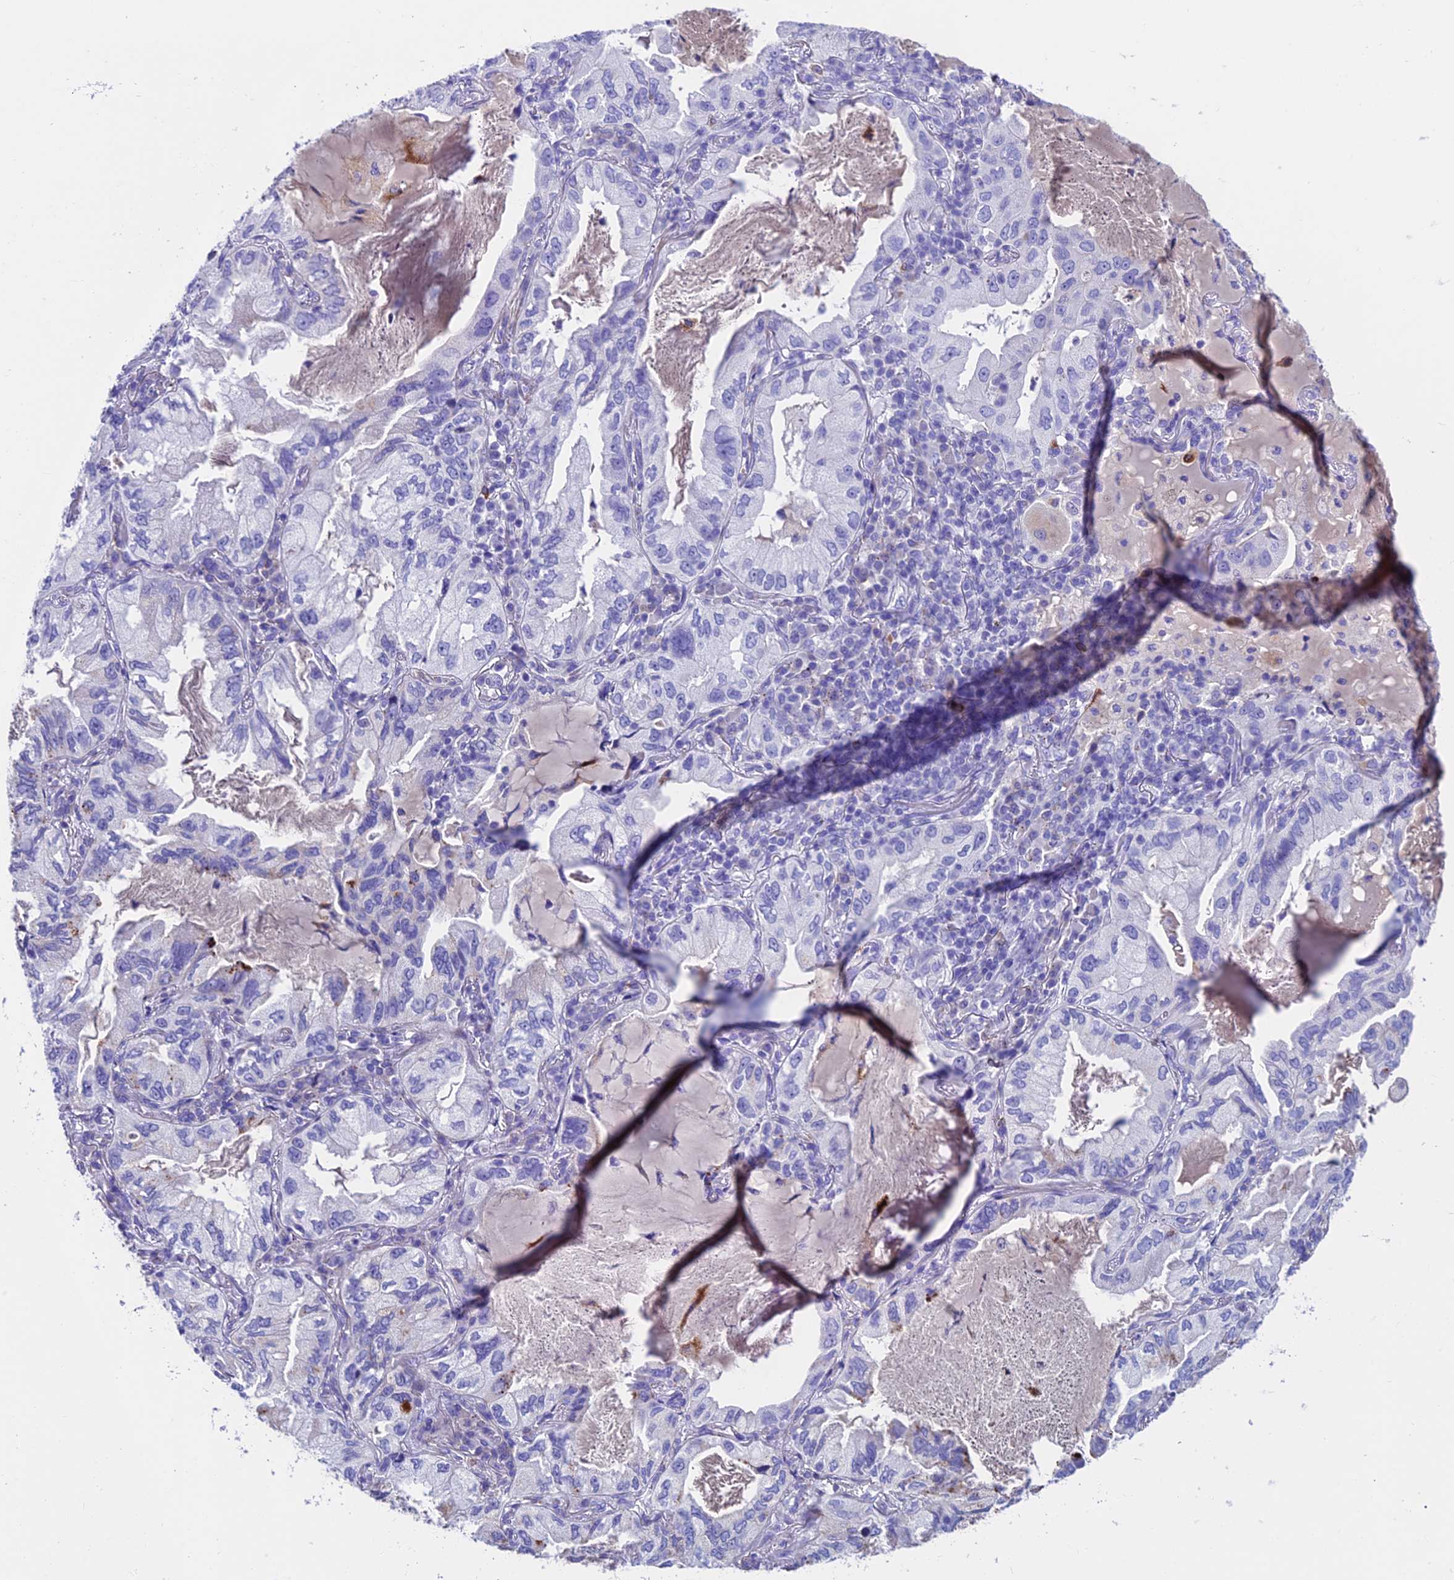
{"staining": {"intensity": "negative", "quantity": "none", "location": "none"}, "tissue": "lung cancer", "cell_type": "Tumor cells", "image_type": "cancer", "snomed": [{"axis": "morphology", "description": "Adenocarcinoma, NOS"}, {"axis": "topography", "description": "Lung"}], "caption": "The micrograph shows no significant staining in tumor cells of lung cancer. (Stains: DAB (3,3'-diaminobenzidine) IHC with hematoxylin counter stain, Microscopy: brightfield microscopy at high magnification).", "gene": "GNG11", "patient": {"sex": "female", "age": 69}}